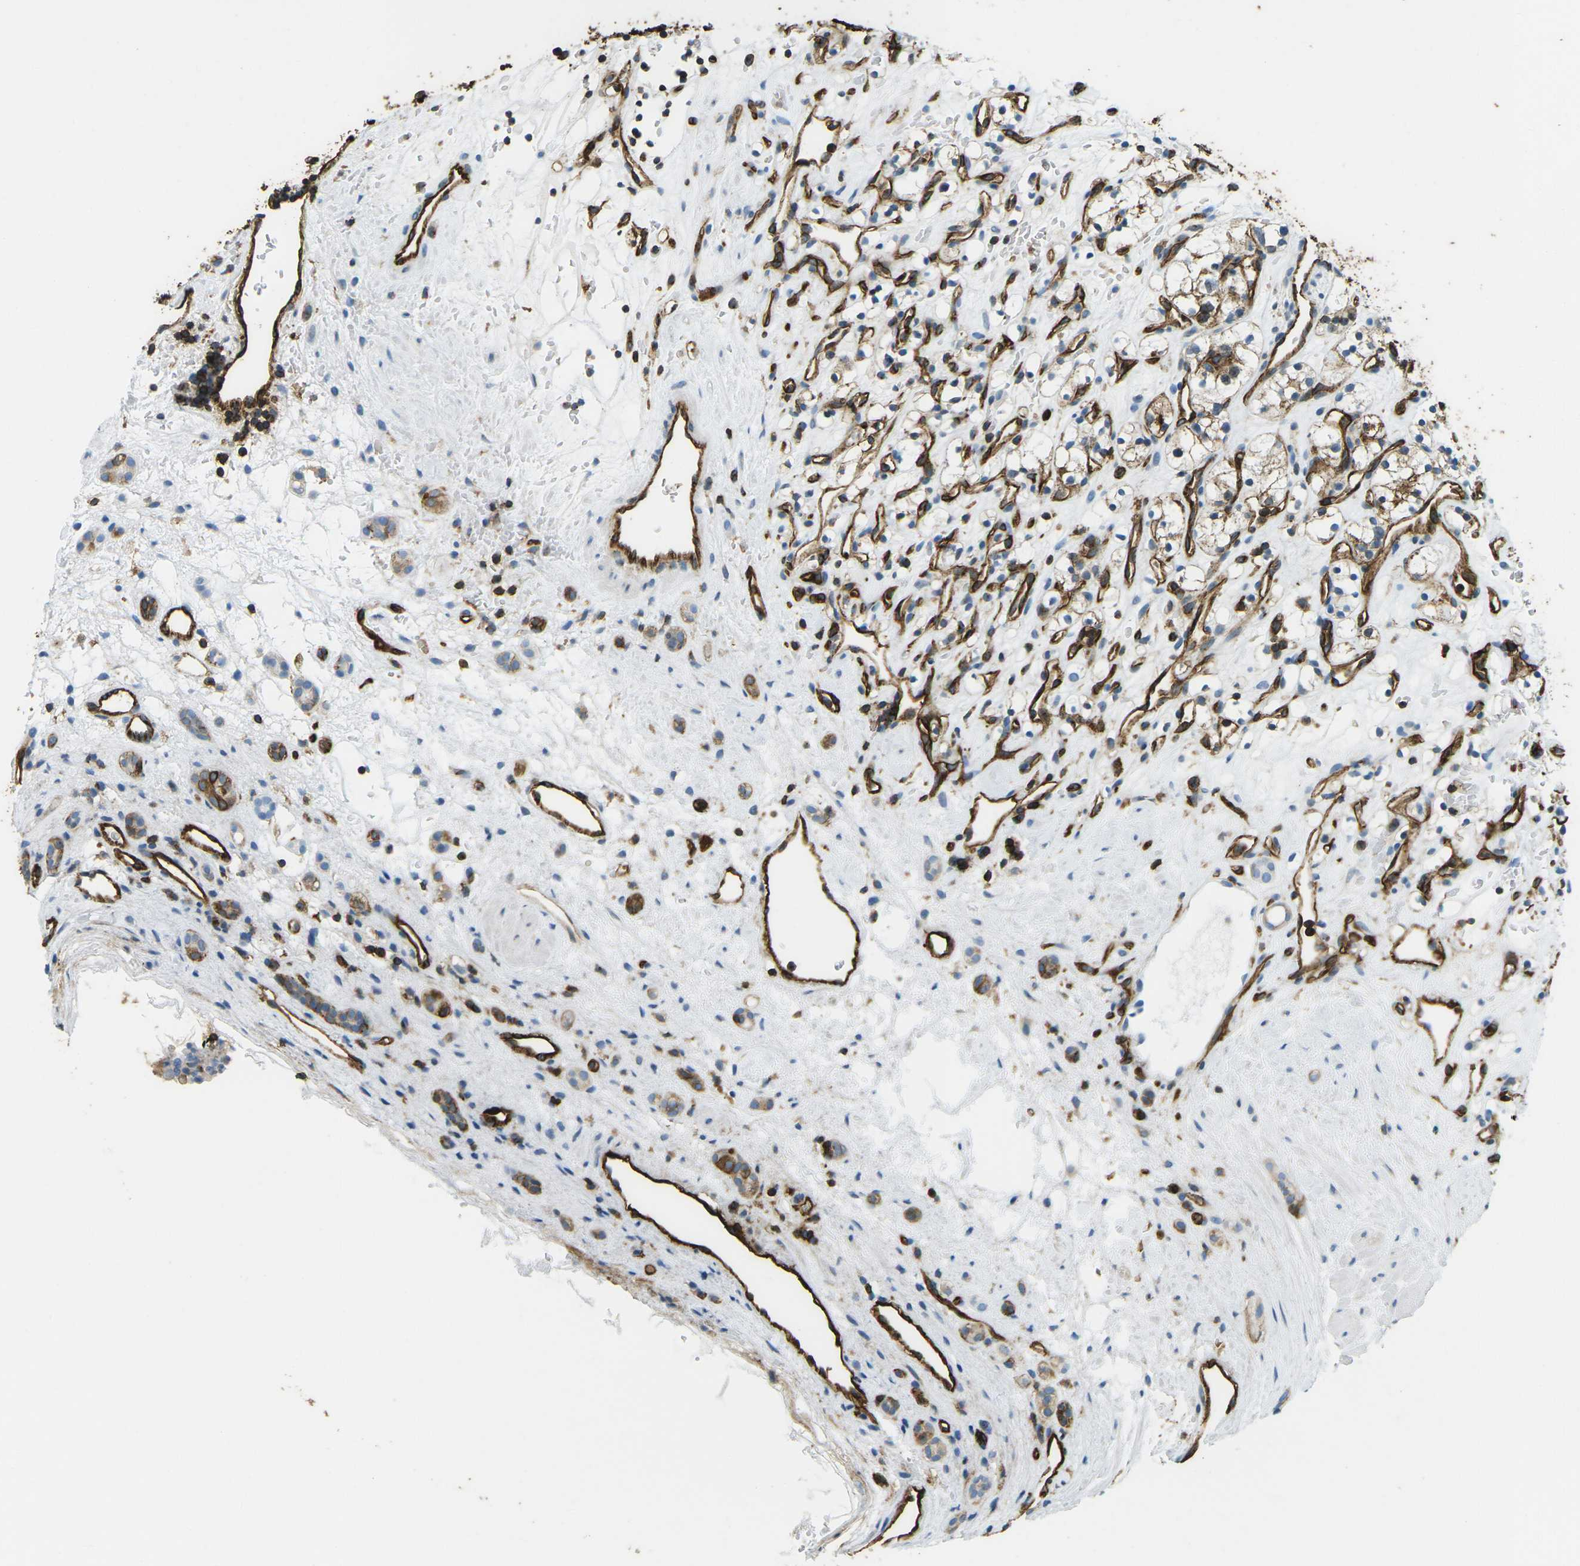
{"staining": {"intensity": "moderate", "quantity": ">75%", "location": "cytoplasmic/membranous"}, "tissue": "renal cancer", "cell_type": "Tumor cells", "image_type": "cancer", "snomed": [{"axis": "morphology", "description": "Adenocarcinoma, NOS"}, {"axis": "topography", "description": "Kidney"}], "caption": "The image reveals a brown stain indicating the presence of a protein in the cytoplasmic/membranous of tumor cells in renal adenocarcinoma.", "gene": "HLA-B", "patient": {"sex": "female", "age": 60}}